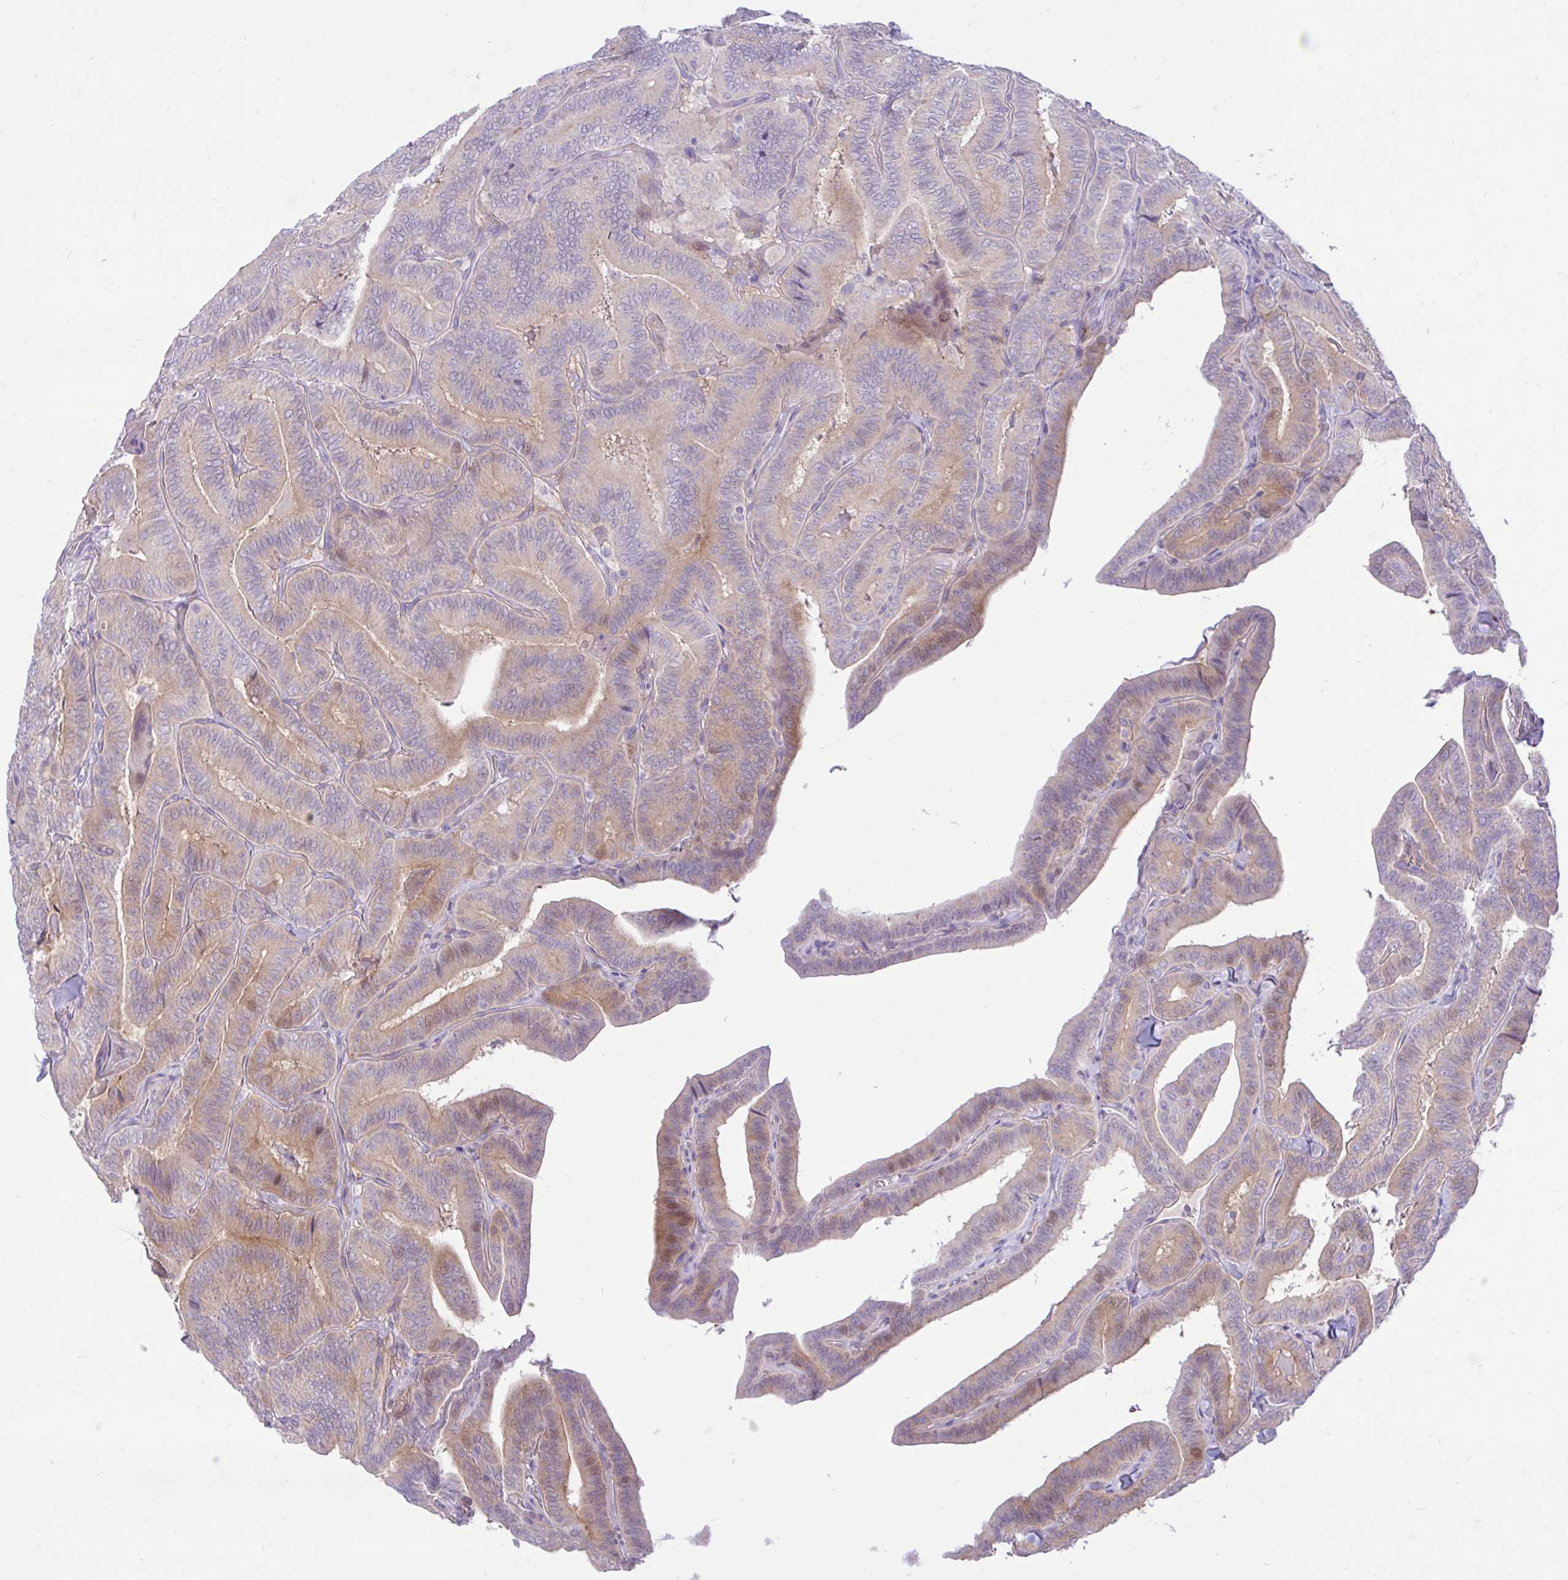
{"staining": {"intensity": "moderate", "quantity": "<25%", "location": "cytoplasmic/membranous"}, "tissue": "thyroid cancer", "cell_type": "Tumor cells", "image_type": "cancer", "snomed": [{"axis": "morphology", "description": "Papillary adenocarcinoma, NOS"}, {"axis": "topography", "description": "Thyroid gland"}], "caption": "Brown immunohistochemical staining in thyroid cancer displays moderate cytoplasmic/membranous positivity in approximately <25% of tumor cells.", "gene": "ZNF101", "patient": {"sex": "male", "age": 61}}